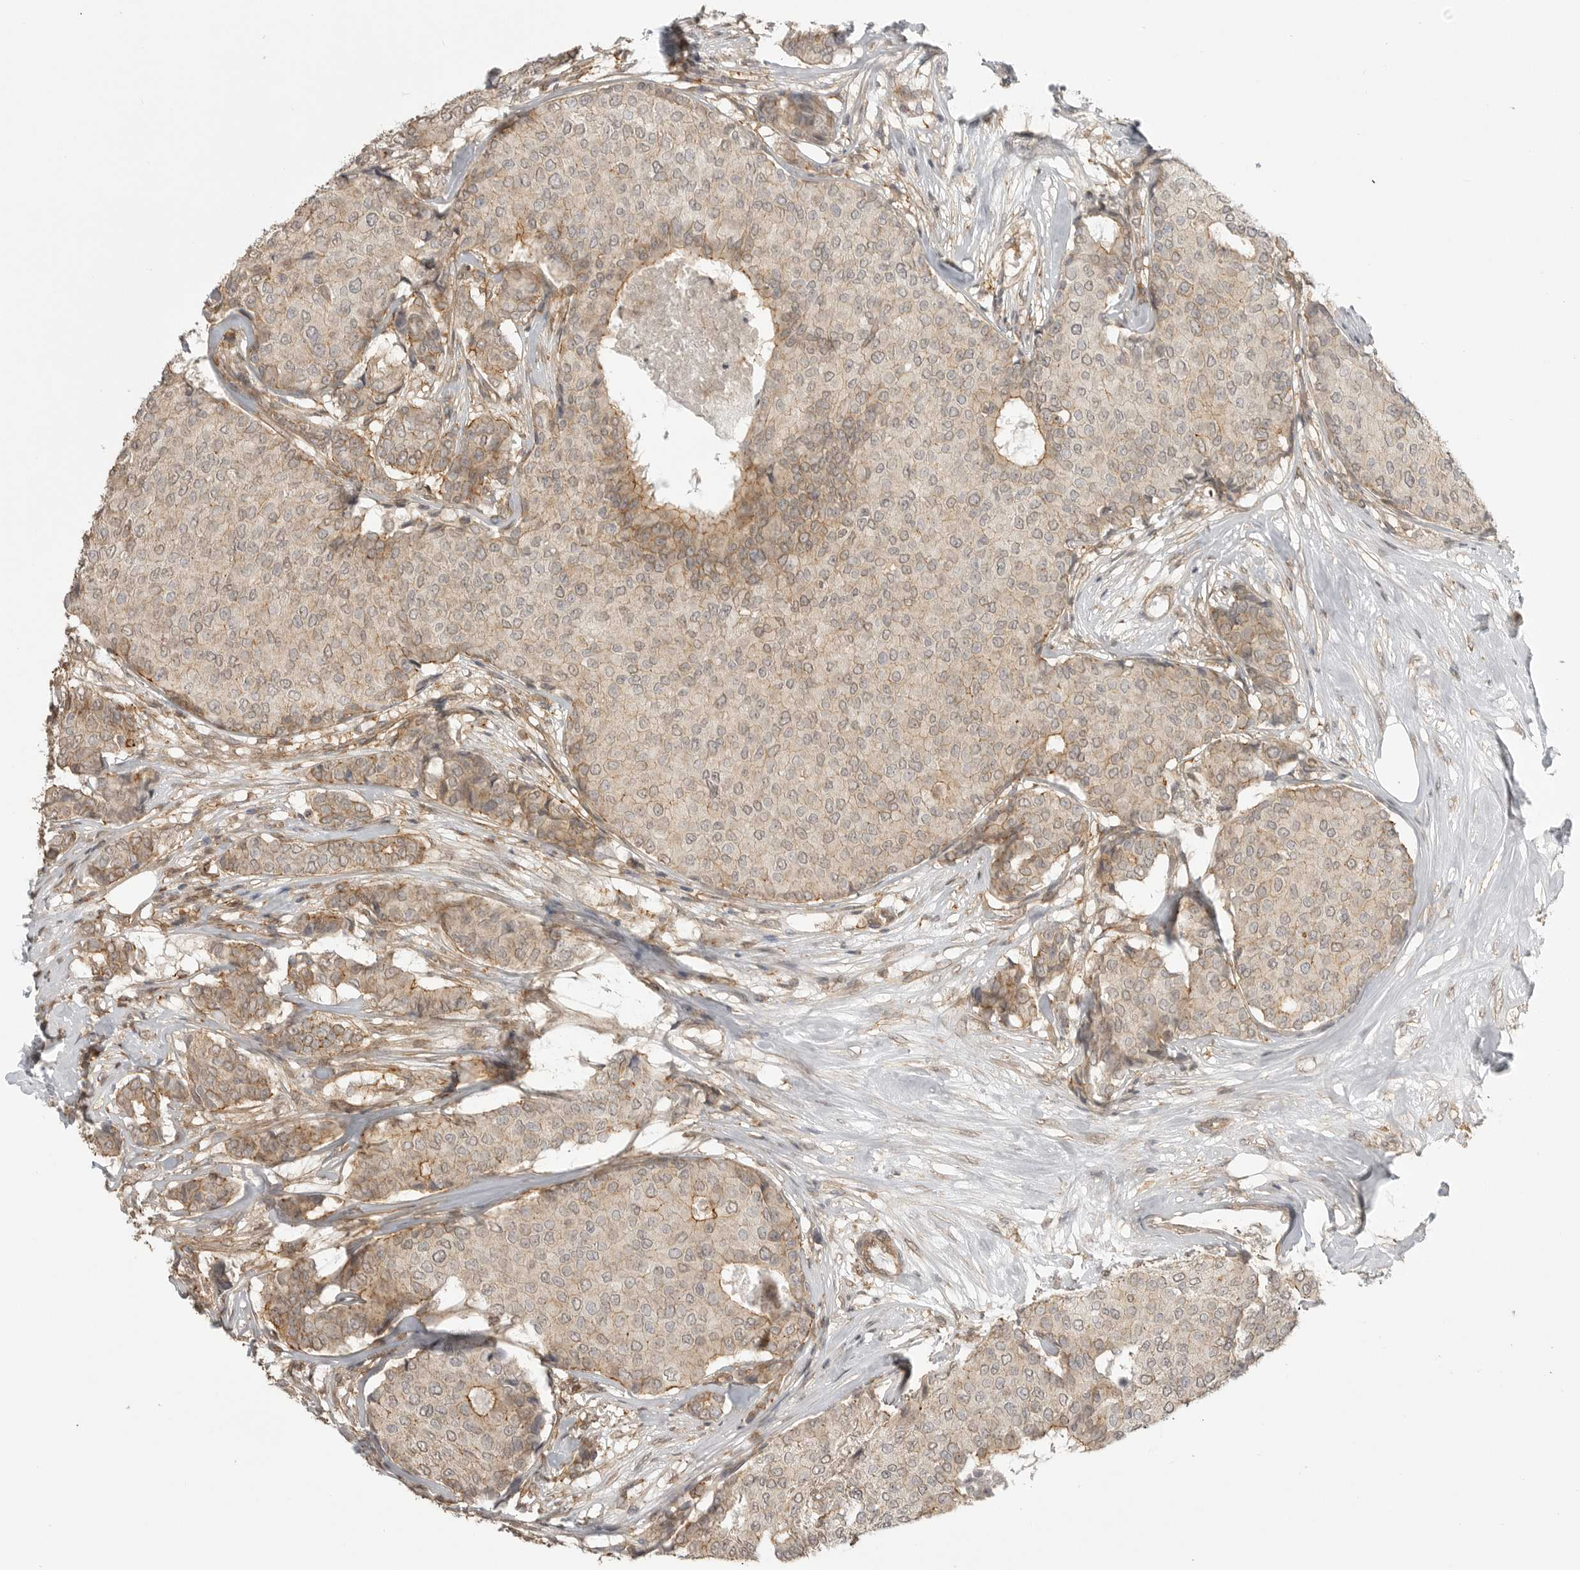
{"staining": {"intensity": "weak", "quantity": "25%-75%", "location": "cytoplasmic/membranous"}, "tissue": "breast cancer", "cell_type": "Tumor cells", "image_type": "cancer", "snomed": [{"axis": "morphology", "description": "Duct carcinoma"}, {"axis": "topography", "description": "Breast"}], "caption": "DAB (3,3'-diaminobenzidine) immunohistochemical staining of breast infiltrating ductal carcinoma displays weak cytoplasmic/membranous protein staining in about 25%-75% of tumor cells.", "gene": "GPC2", "patient": {"sex": "female", "age": 75}}